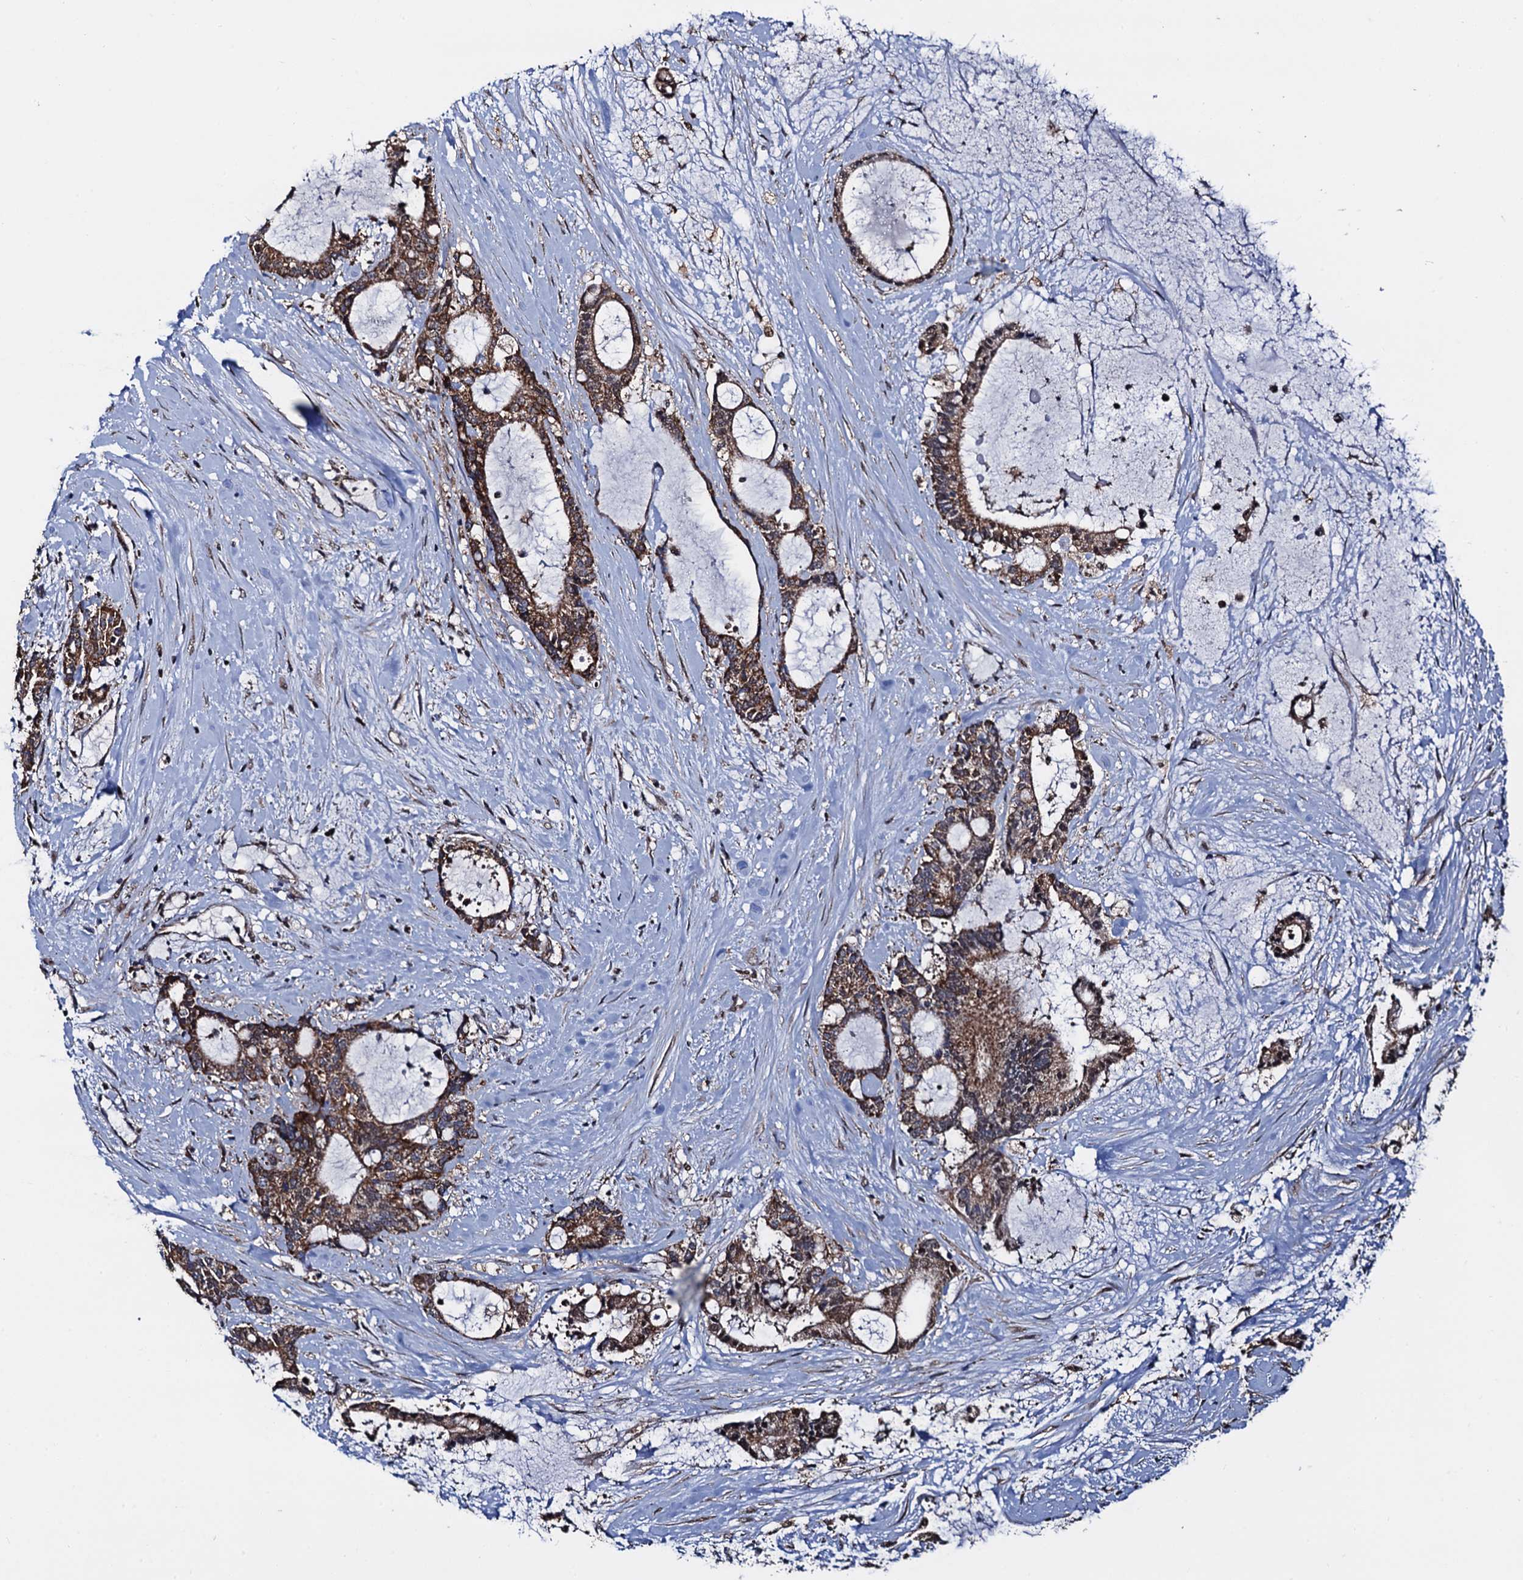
{"staining": {"intensity": "strong", "quantity": ">75%", "location": "cytoplasmic/membranous"}, "tissue": "liver cancer", "cell_type": "Tumor cells", "image_type": "cancer", "snomed": [{"axis": "morphology", "description": "Normal tissue, NOS"}, {"axis": "morphology", "description": "Cholangiocarcinoma"}, {"axis": "topography", "description": "Liver"}, {"axis": "topography", "description": "Peripheral nerve tissue"}], "caption": "The photomicrograph shows staining of liver cholangiocarcinoma, revealing strong cytoplasmic/membranous protein expression (brown color) within tumor cells.", "gene": "PTCD3", "patient": {"sex": "female", "age": 73}}